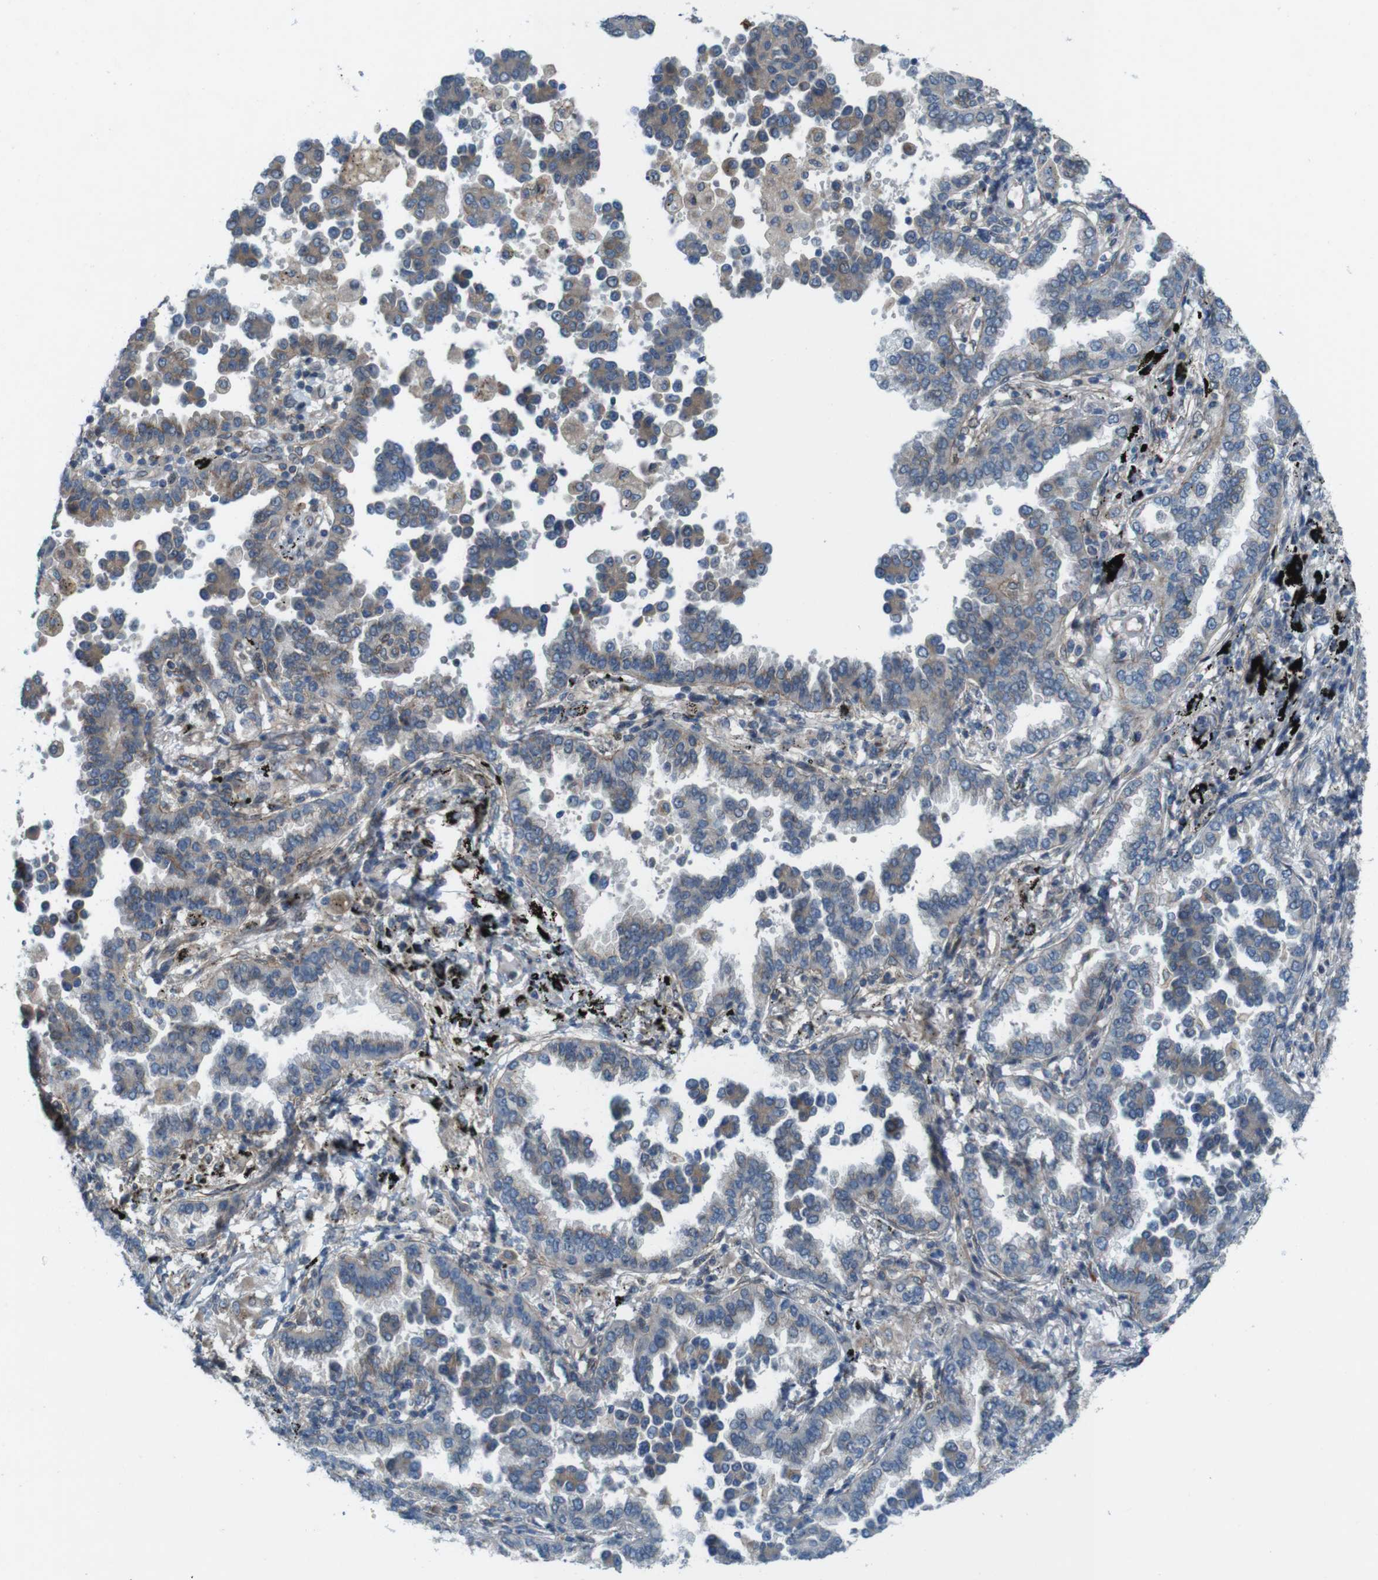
{"staining": {"intensity": "moderate", "quantity": ">75%", "location": "cytoplasmic/membranous"}, "tissue": "lung cancer", "cell_type": "Tumor cells", "image_type": "cancer", "snomed": [{"axis": "morphology", "description": "Normal tissue, NOS"}, {"axis": "morphology", "description": "Adenocarcinoma, NOS"}, {"axis": "topography", "description": "Lung"}], "caption": "Immunohistochemical staining of lung adenocarcinoma demonstrates medium levels of moderate cytoplasmic/membranous expression in about >75% of tumor cells.", "gene": "SKI", "patient": {"sex": "male", "age": 59}}